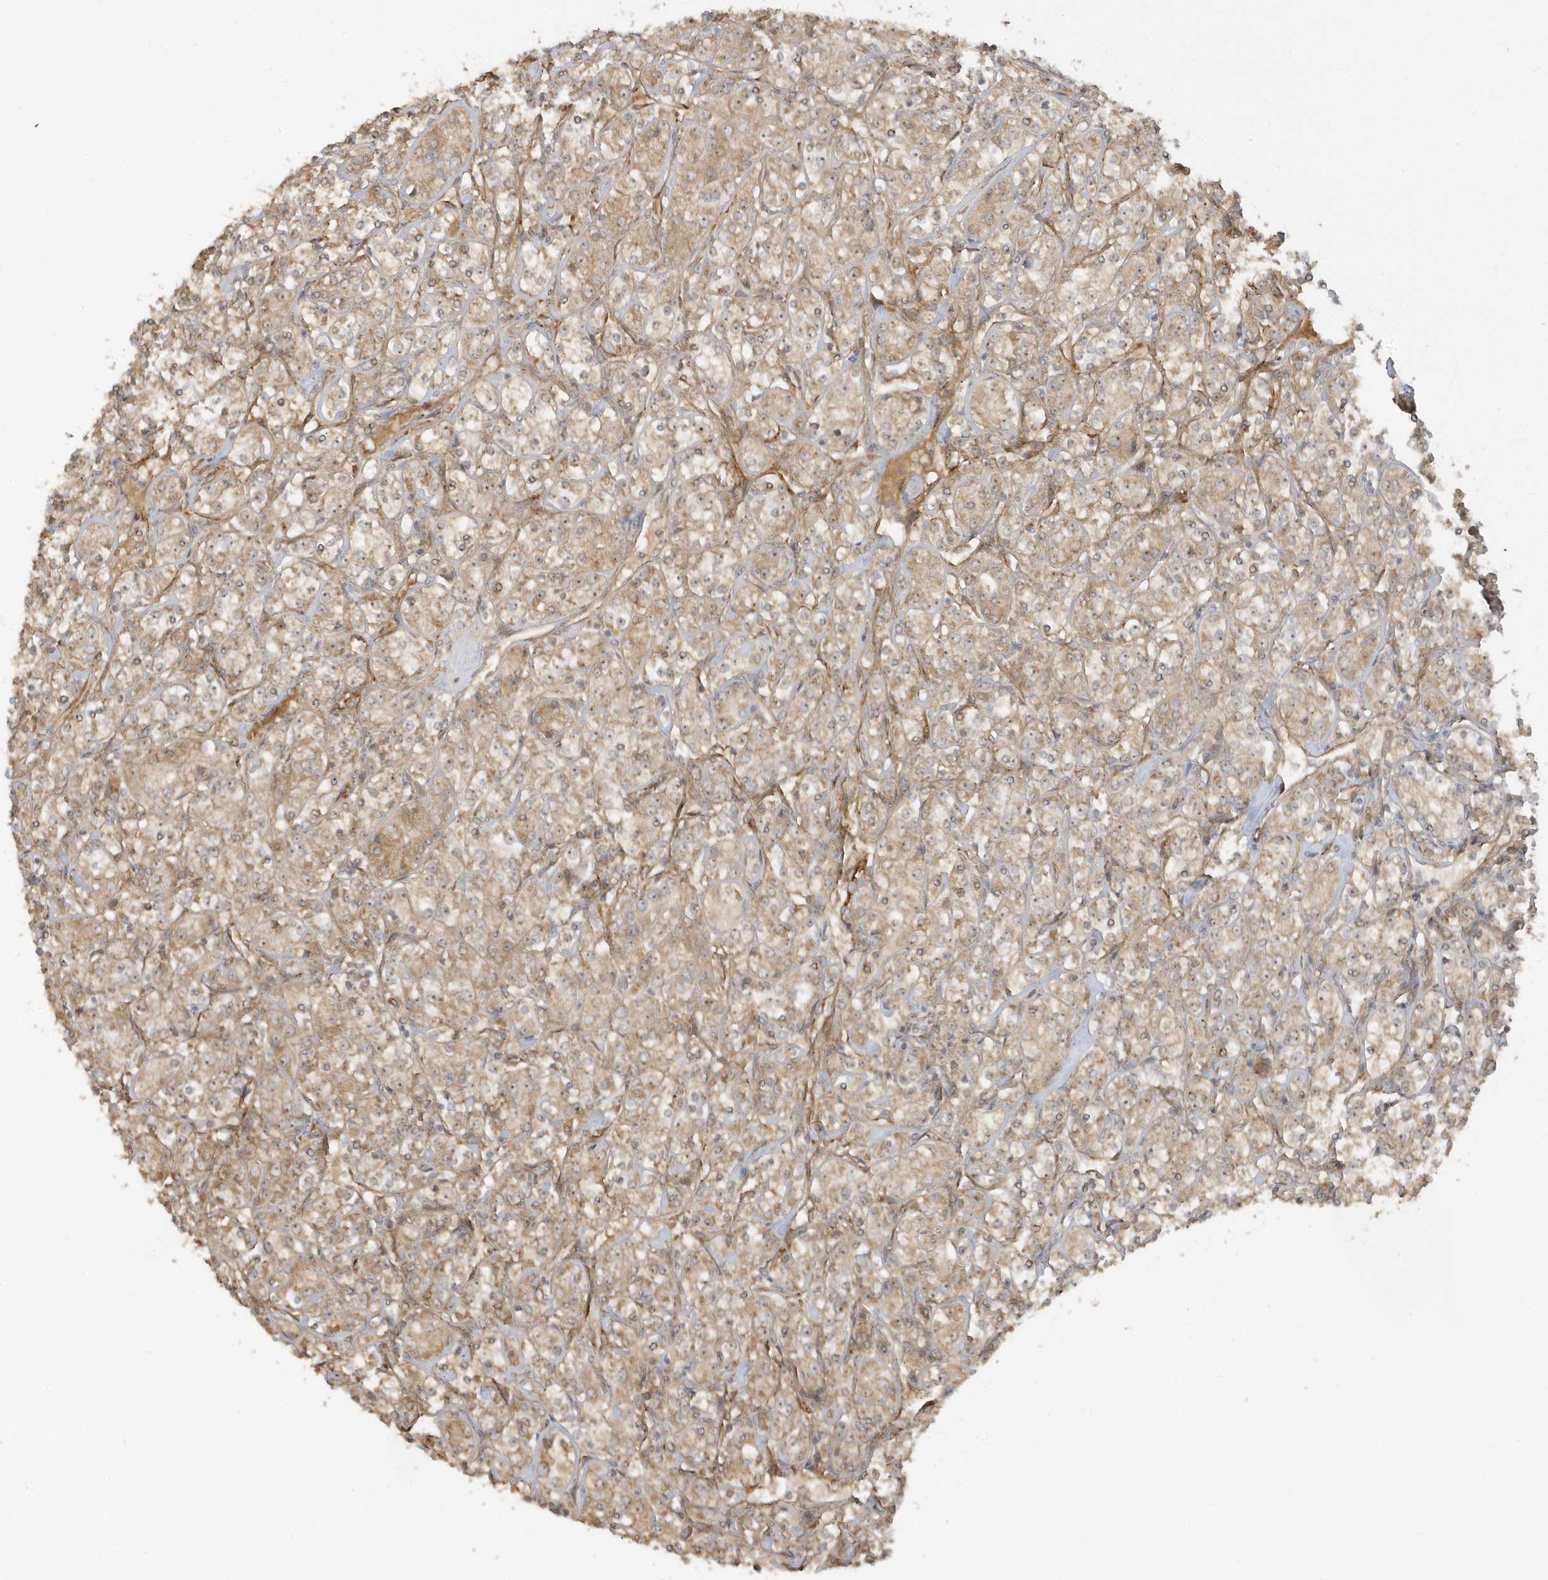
{"staining": {"intensity": "moderate", "quantity": ">75%", "location": "cytoplasmic/membranous"}, "tissue": "renal cancer", "cell_type": "Tumor cells", "image_type": "cancer", "snomed": [{"axis": "morphology", "description": "Adenocarcinoma, NOS"}, {"axis": "topography", "description": "Kidney"}], "caption": "About >75% of tumor cells in adenocarcinoma (renal) display moderate cytoplasmic/membranous protein expression as visualized by brown immunohistochemical staining.", "gene": "ECM2", "patient": {"sex": "male", "age": 77}}